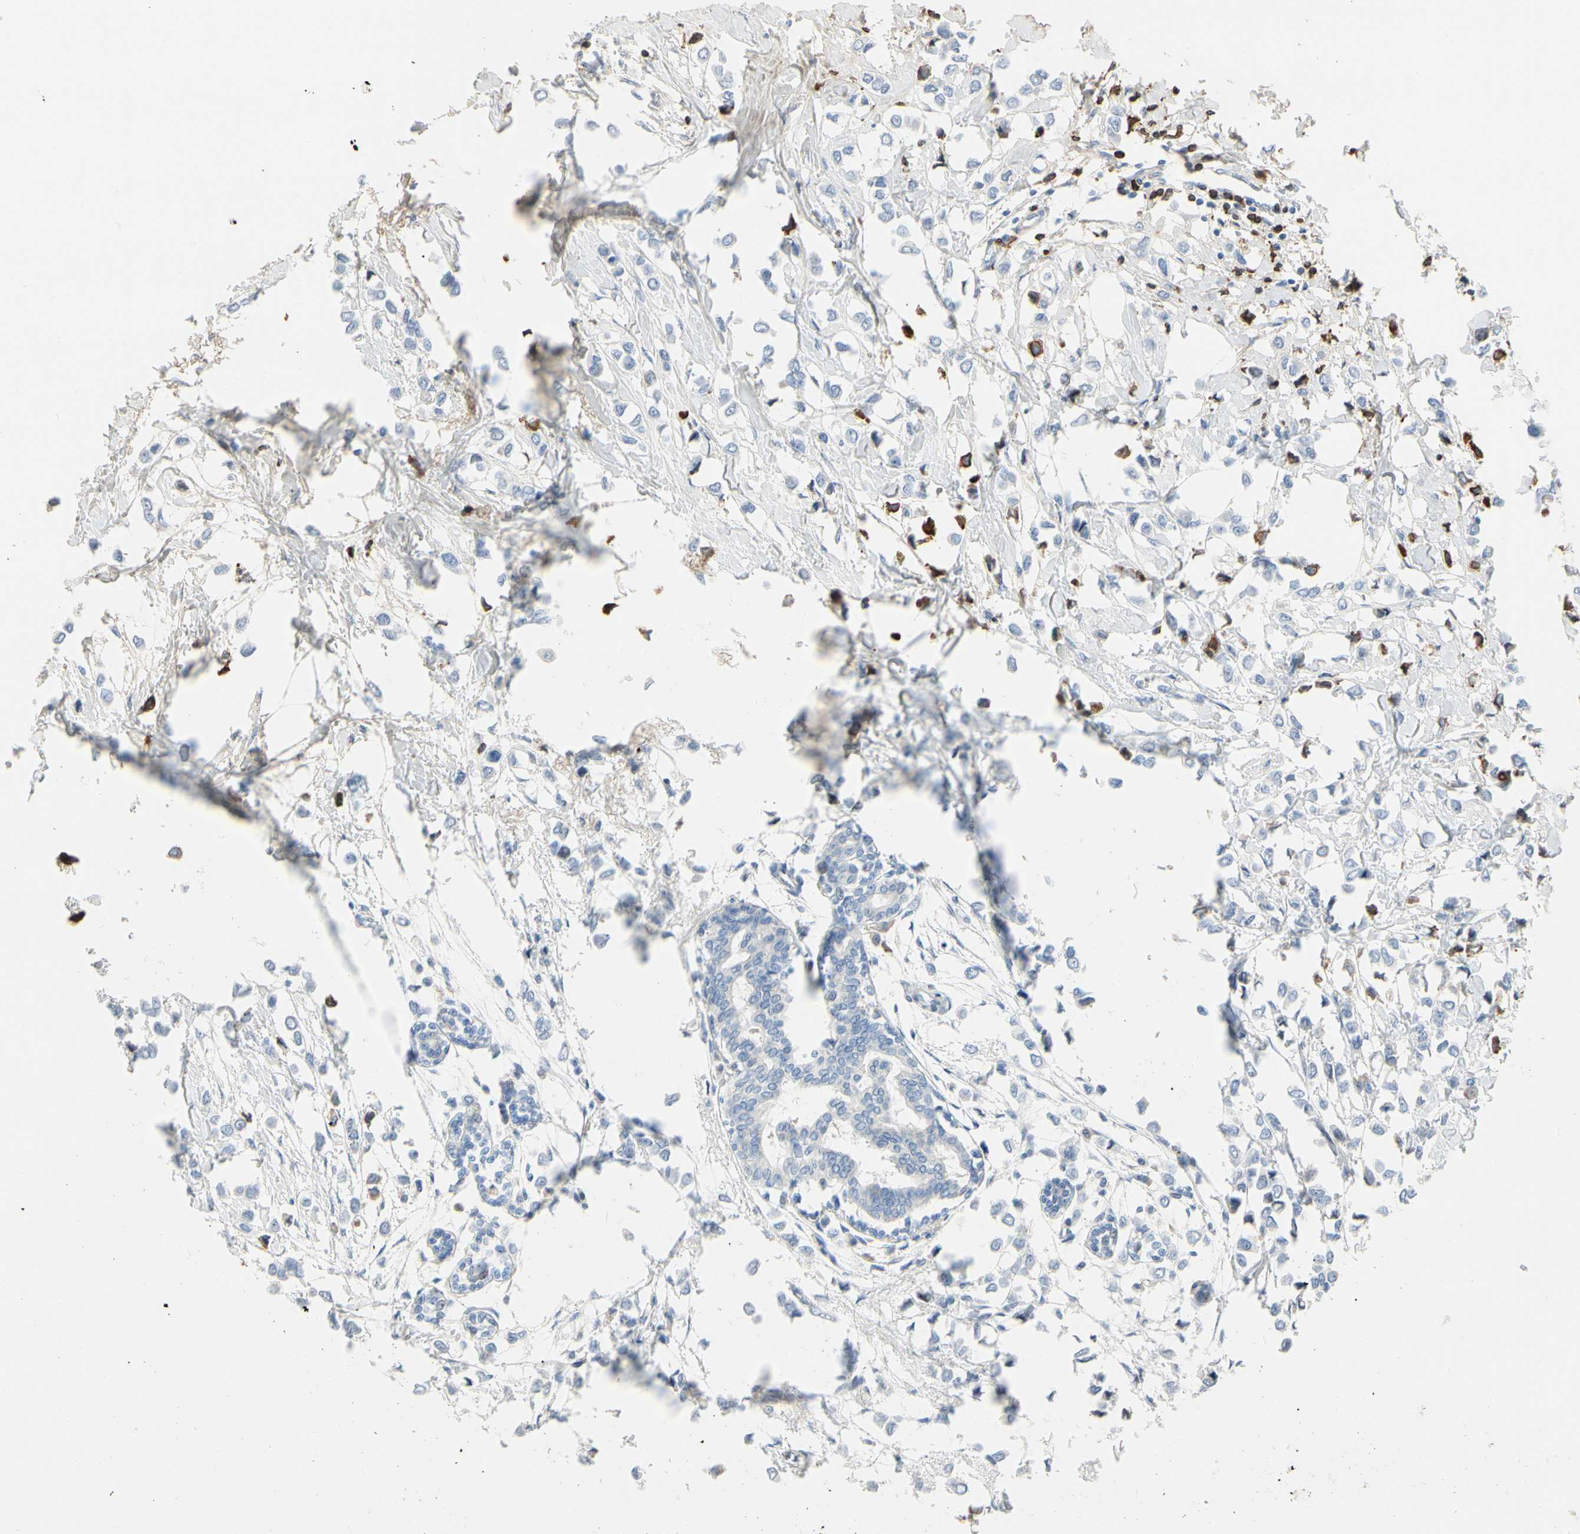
{"staining": {"intensity": "strong", "quantity": "25%-75%", "location": "cytoplasmic/membranous"}, "tissue": "breast cancer", "cell_type": "Tumor cells", "image_type": "cancer", "snomed": [{"axis": "morphology", "description": "Lobular carcinoma"}, {"axis": "topography", "description": "Breast"}], "caption": "A high-resolution micrograph shows immunohistochemistry (IHC) staining of lobular carcinoma (breast), which displays strong cytoplasmic/membranous staining in approximately 25%-75% of tumor cells. (DAB IHC with brightfield microscopy, high magnification).", "gene": "FGB", "patient": {"sex": "female", "age": 51}}